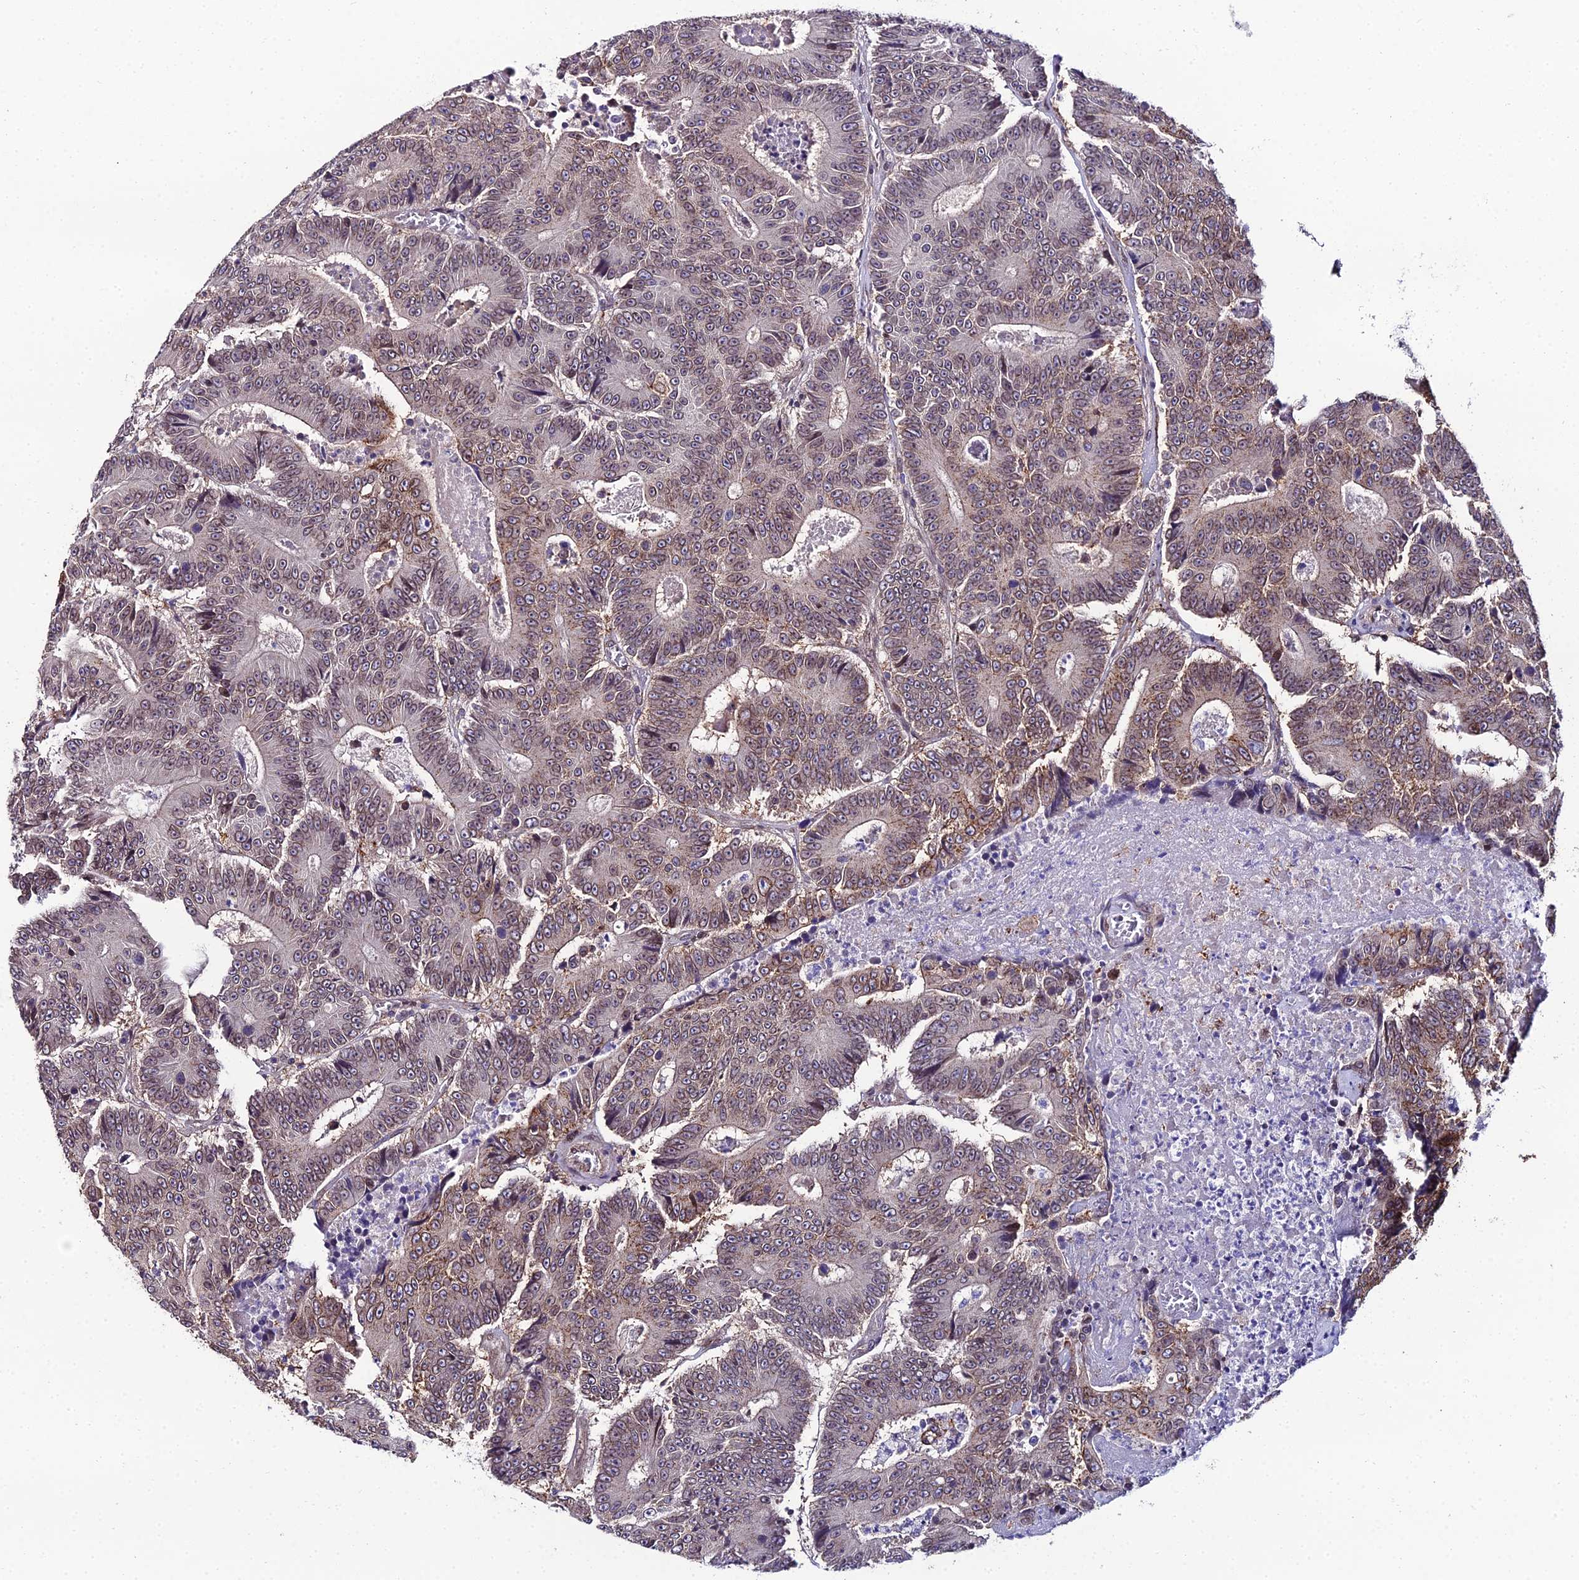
{"staining": {"intensity": "moderate", "quantity": ">75%", "location": "cytoplasmic/membranous,nuclear"}, "tissue": "colorectal cancer", "cell_type": "Tumor cells", "image_type": "cancer", "snomed": [{"axis": "morphology", "description": "Adenocarcinoma, NOS"}, {"axis": "topography", "description": "Colon"}], "caption": "High-magnification brightfield microscopy of adenocarcinoma (colorectal) stained with DAB (3,3'-diaminobenzidine) (brown) and counterstained with hematoxylin (blue). tumor cells exhibit moderate cytoplasmic/membranous and nuclear positivity is seen in about>75% of cells.", "gene": "DDX19A", "patient": {"sex": "male", "age": 83}}